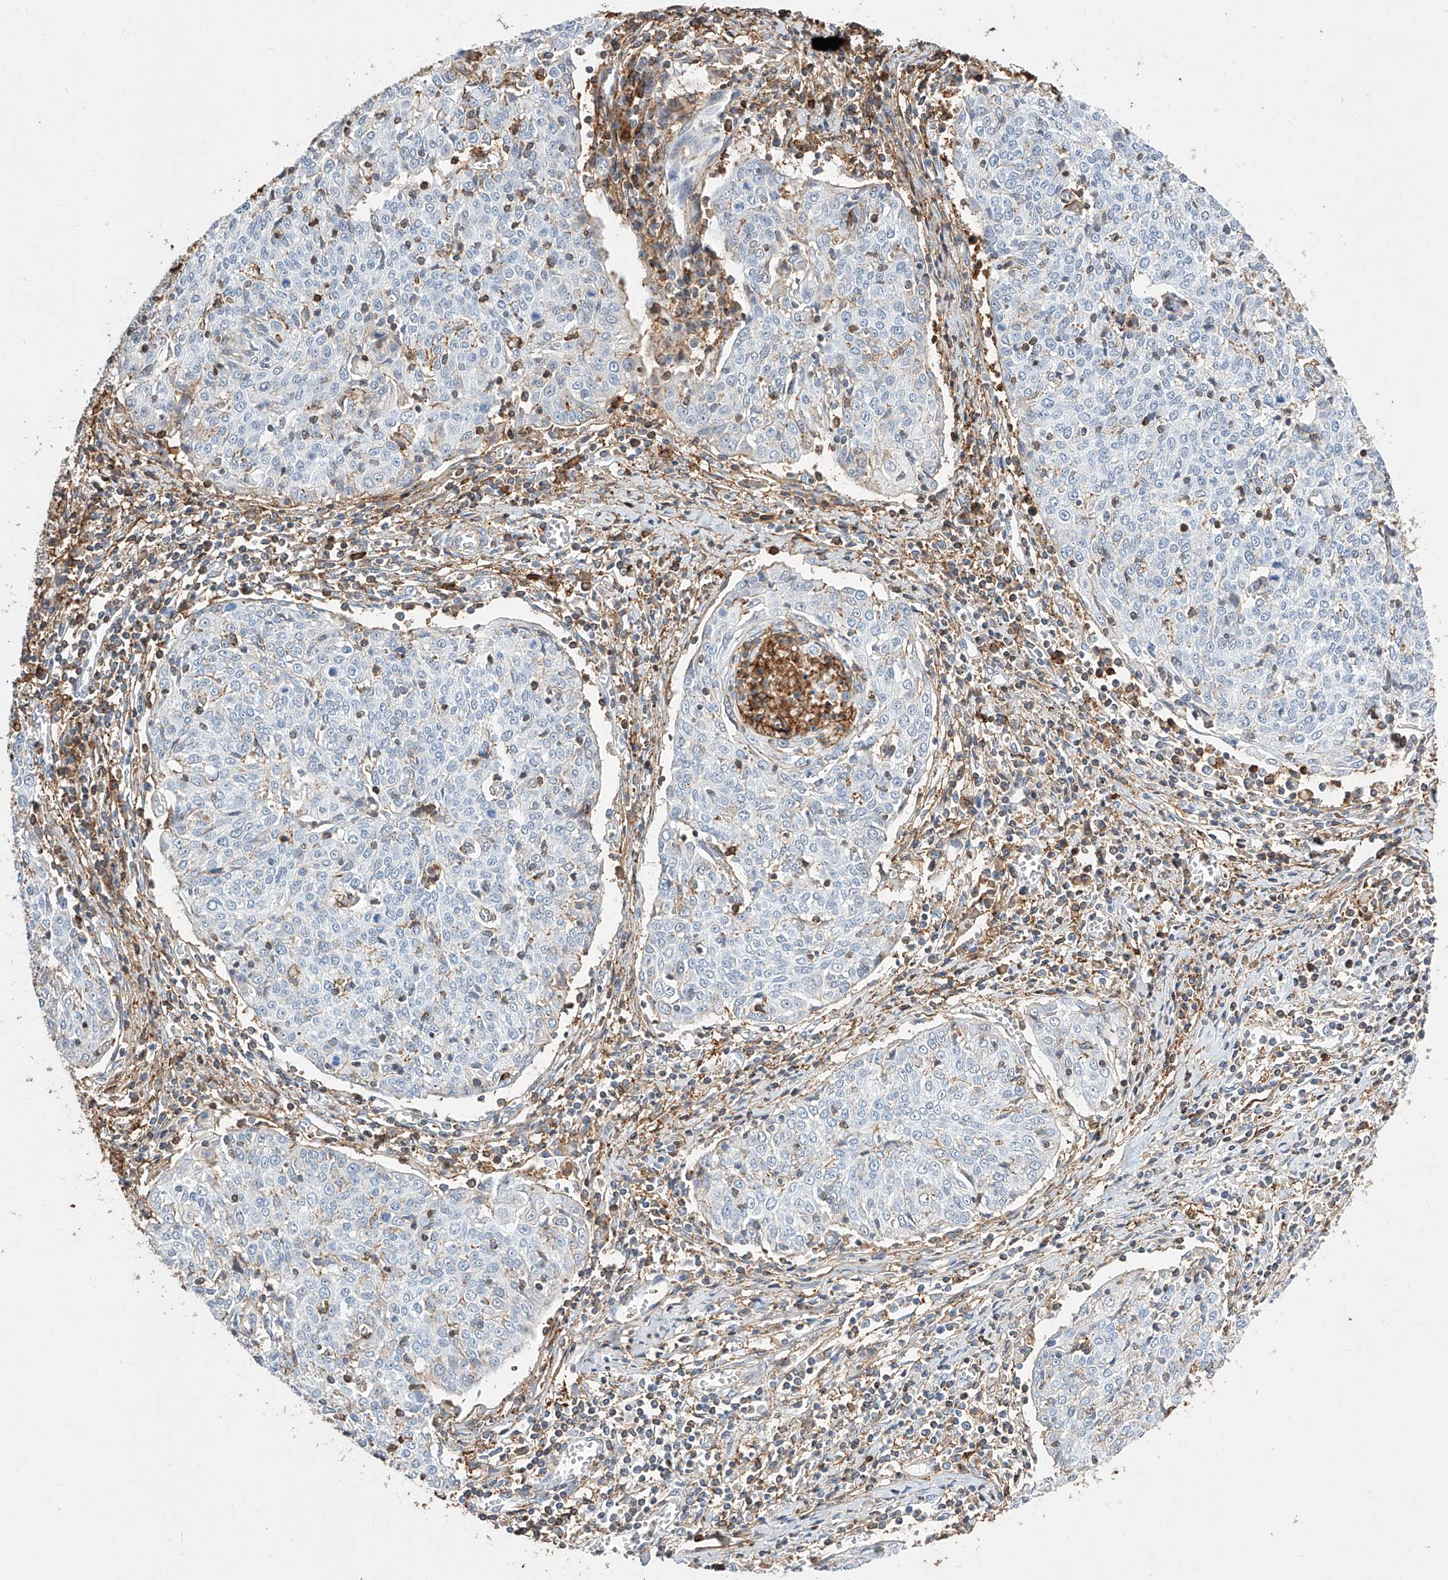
{"staining": {"intensity": "negative", "quantity": "none", "location": "none"}, "tissue": "cervical cancer", "cell_type": "Tumor cells", "image_type": "cancer", "snomed": [{"axis": "morphology", "description": "Squamous cell carcinoma, NOS"}, {"axis": "topography", "description": "Cervix"}], "caption": "Immunohistochemistry (IHC) micrograph of neoplastic tissue: human cervical squamous cell carcinoma stained with DAB demonstrates no significant protein positivity in tumor cells. (DAB (3,3'-diaminobenzidine) immunohistochemistry (IHC) with hematoxylin counter stain).", "gene": "WFS1", "patient": {"sex": "female", "age": 48}}